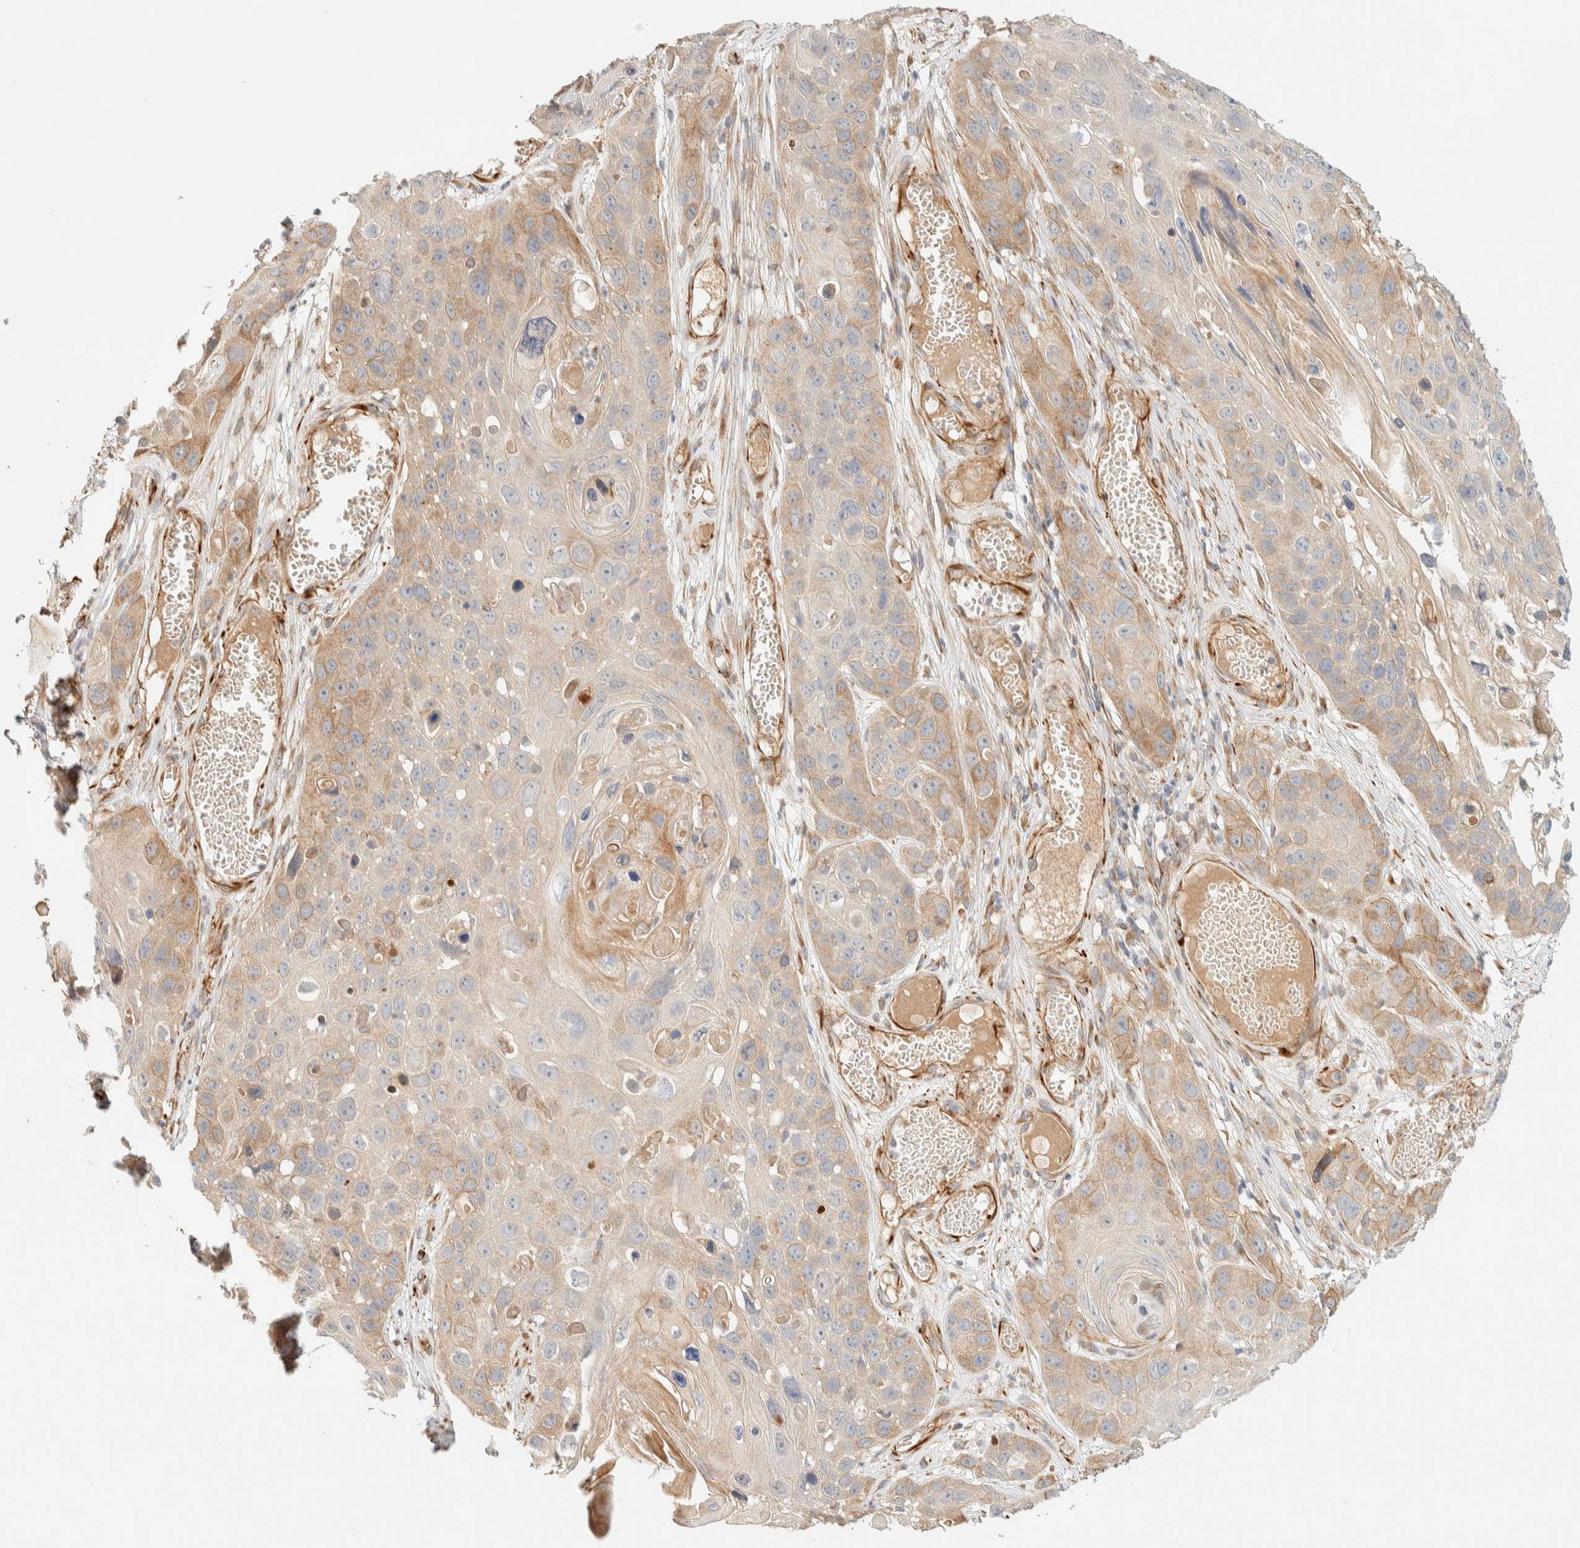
{"staining": {"intensity": "weak", "quantity": ">75%", "location": "cytoplasmic/membranous"}, "tissue": "skin cancer", "cell_type": "Tumor cells", "image_type": "cancer", "snomed": [{"axis": "morphology", "description": "Squamous cell carcinoma, NOS"}, {"axis": "topography", "description": "Skin"}], "caption": "This is an image of immunohistochemistry staining of skin cancer, which shows weak staining in the cytoplasmic/membranous of tumor cells.", "gene": "FAT1", "patient": {"sex": "male", "age": 55}}